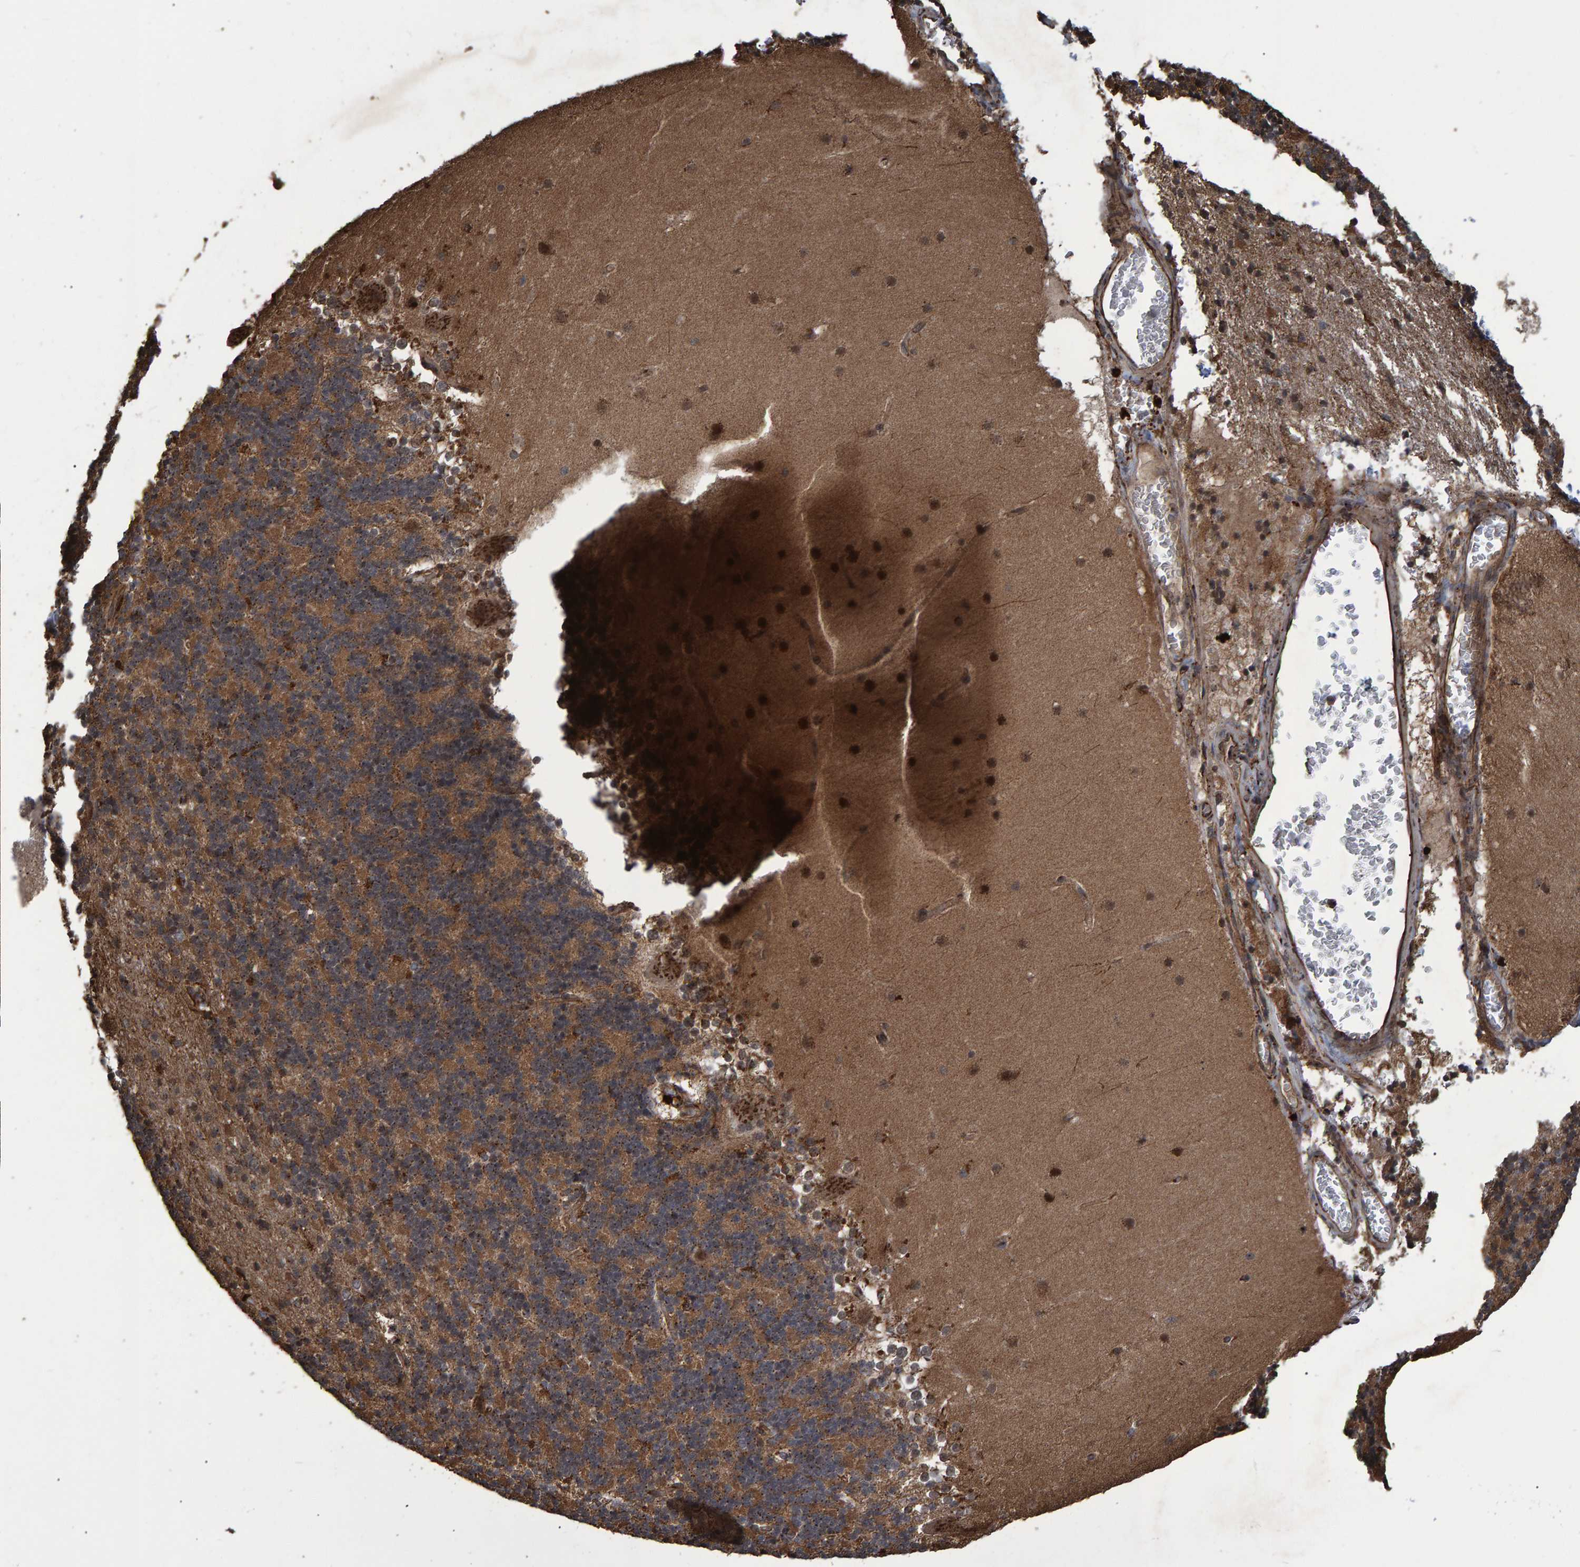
{"staining": {"intensity": "moderate", "quantity": ">75%", "location": "cytoplasmic/membranous"}, "tissue": "cerebellum", "cell_type": "Cells in granular layer", "image_type": "normal", "snomed": [{"axis": "morphology", "description": "Normal tissue, NOS"}, {"axis": "topography", "description": "Cerebellum"}], "caption": "Immunohistochemistry (IHC) micrograph of normal cerebellum: human cerebellum stained using immunohistochemistry (IHC) displays medium levels of moderate protein expression localized specifically in the cytoplasmic/membranous of cells in granular layer, appearing as a cytoplasmic/membranous brown color.", "gene": "TRIM68", "patient": {"sex": "female", "age": 19}}